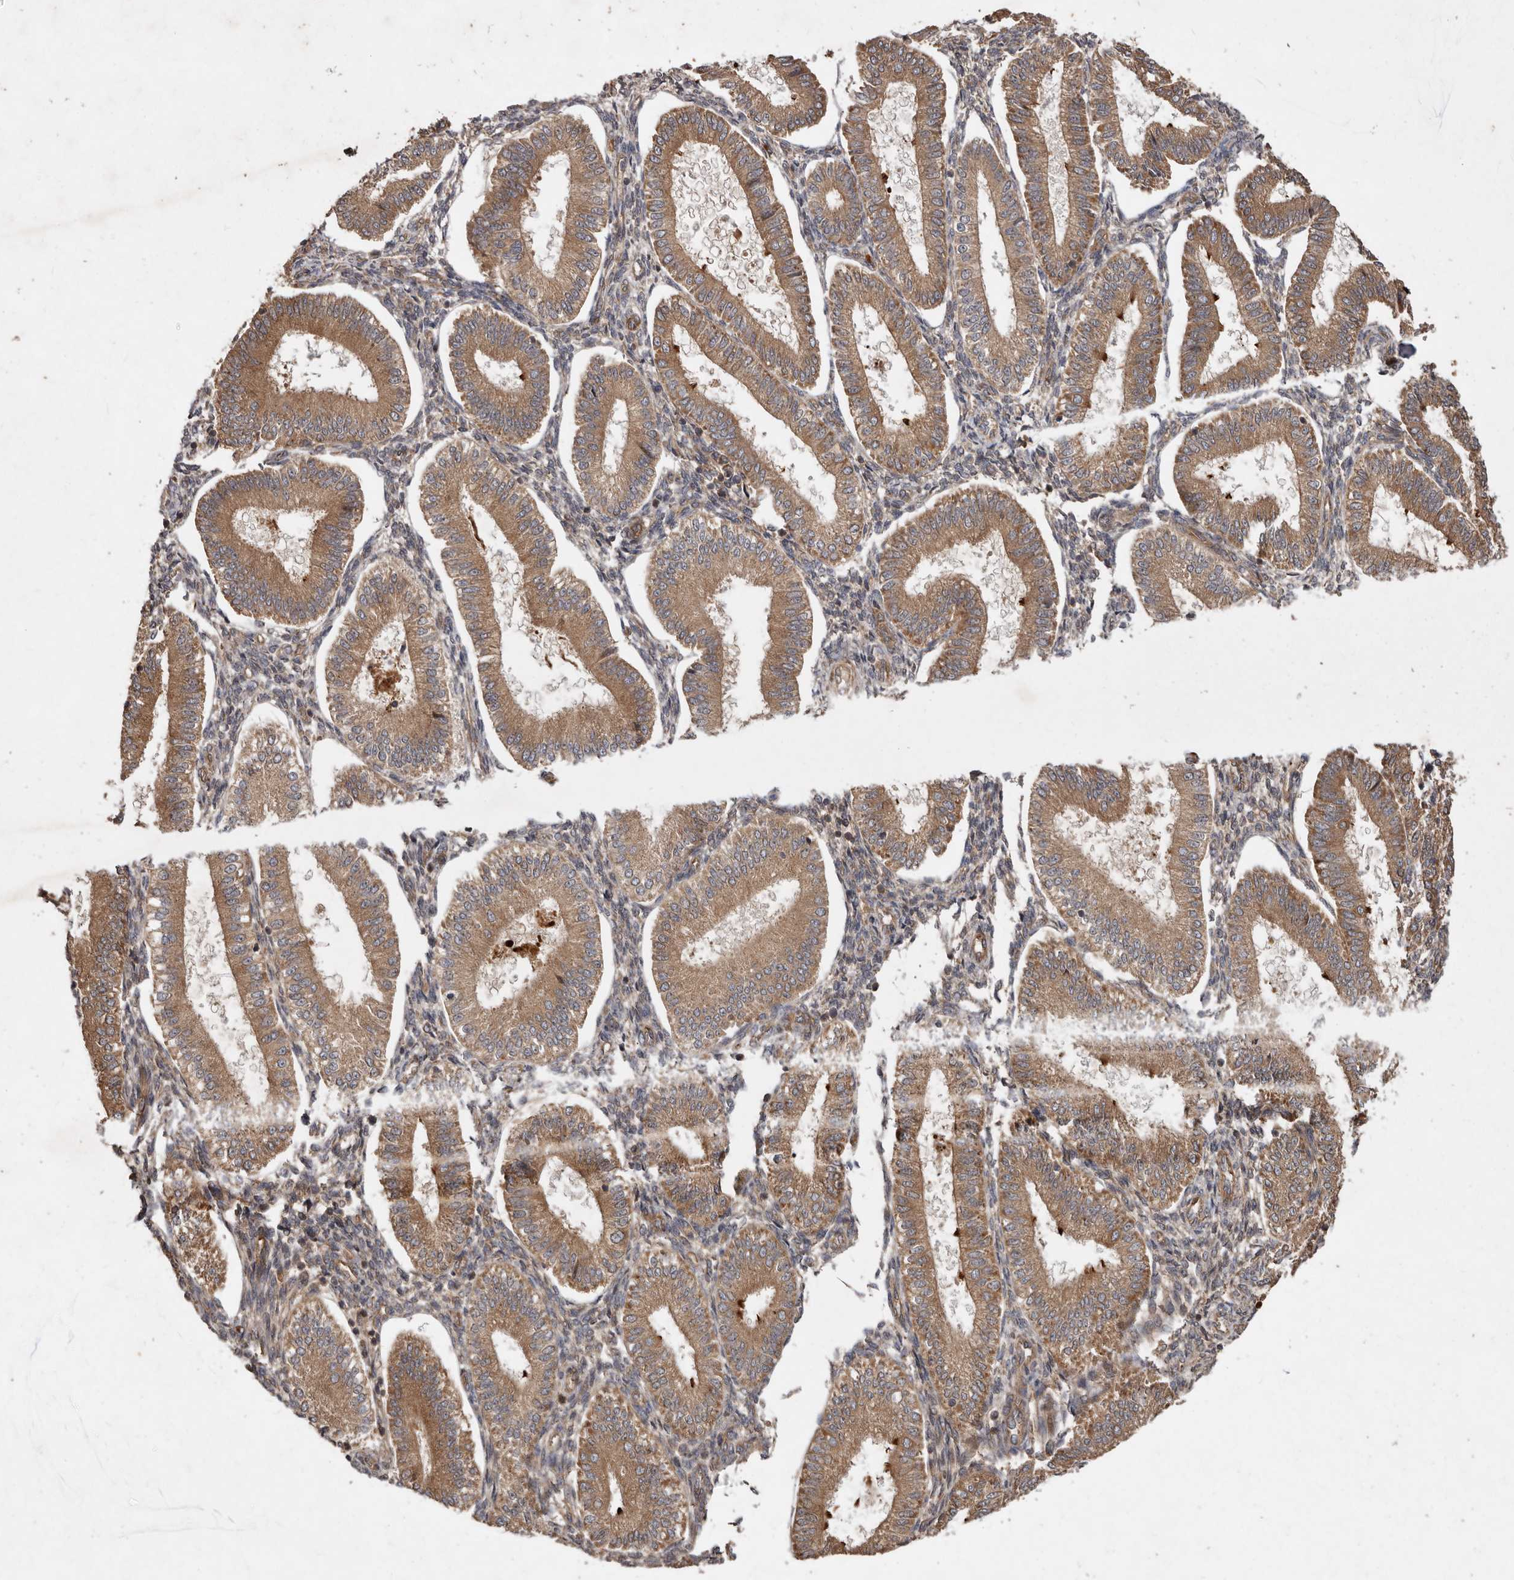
{"staining": {"intensity": "moderate", "quantity": ">75%", "location": "cytoplasmic/membranous"}, "tissue": "endometrium", "cell_type": "Cells in endometrial stroma", "image_type": "normal", "snomed": [{"axis": "morphology", "description": "Normal tissue, NOS"}, {"axis": "topography", "description": "Endometrium"}], "caption": "Cells in endometrial stroma reveal medium levels of moderate cytoplasmic/membranous expression in approximately >75% of cells in benign human endometrium.", "gene": "STK36", "patient": {"sex": "female", "age": 39}}